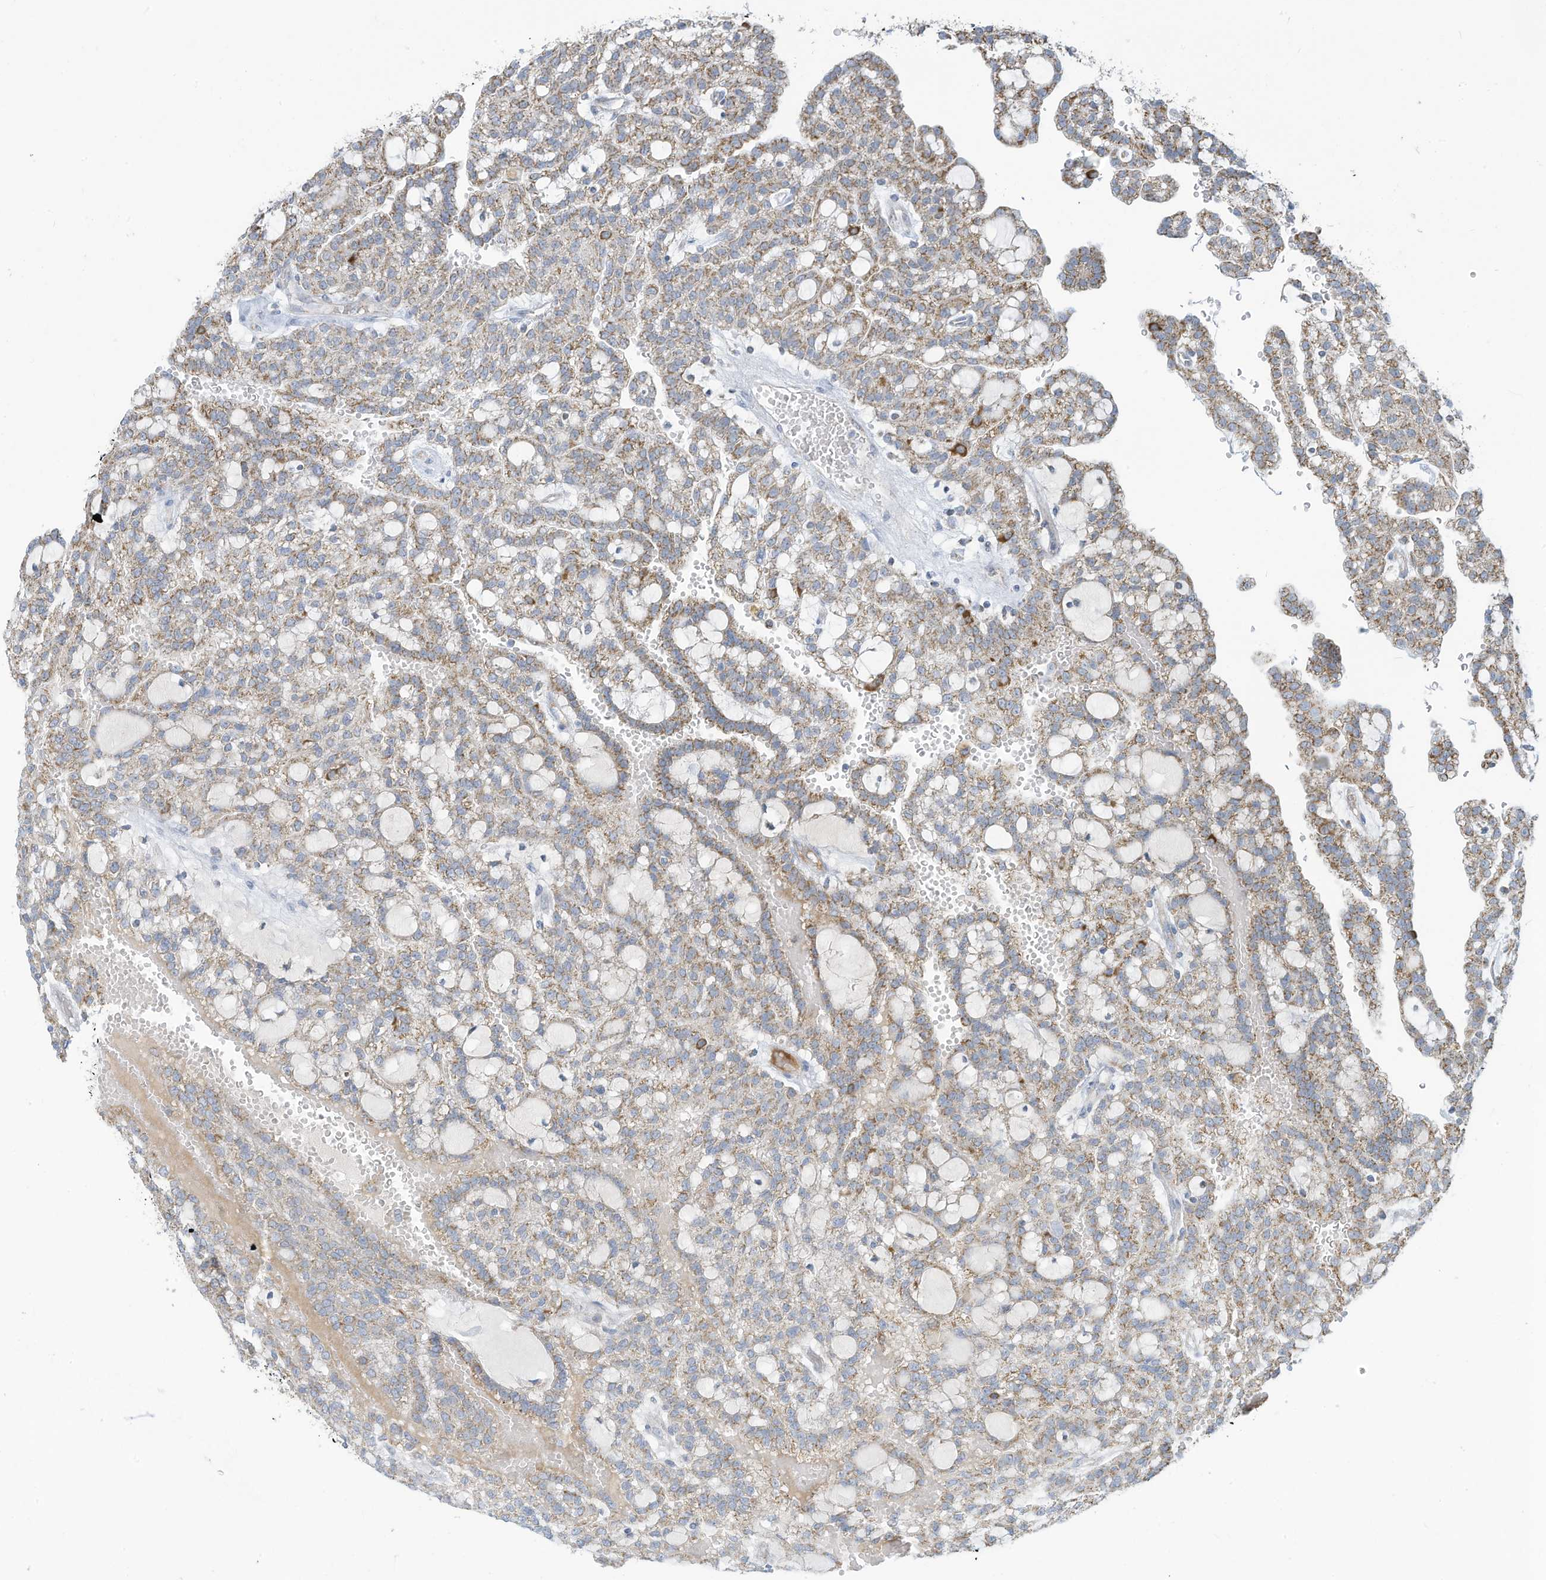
{"staining": {"intensity": "moderate", "quantity": "25%-75%", "location": "cytoplasmic/membranous"}, "tissue": "renal cancer", "cell_type": "Tumor cells", "image_type": "cancer", "snomed": [{"axis": "morphology", "description": "Adenocarcinoma, NOS"}, {"axis": "topography", "description": "Kidney"}], "caption": "Immunohistochemical staining of adenocarcinoma (renal) reveals medium levels of moderate cytoplasmic/membranous protein expression in about 25%-75% of tumor cells.", "gene": "NLN", "patient": {"sex": "male", "age": 63}}